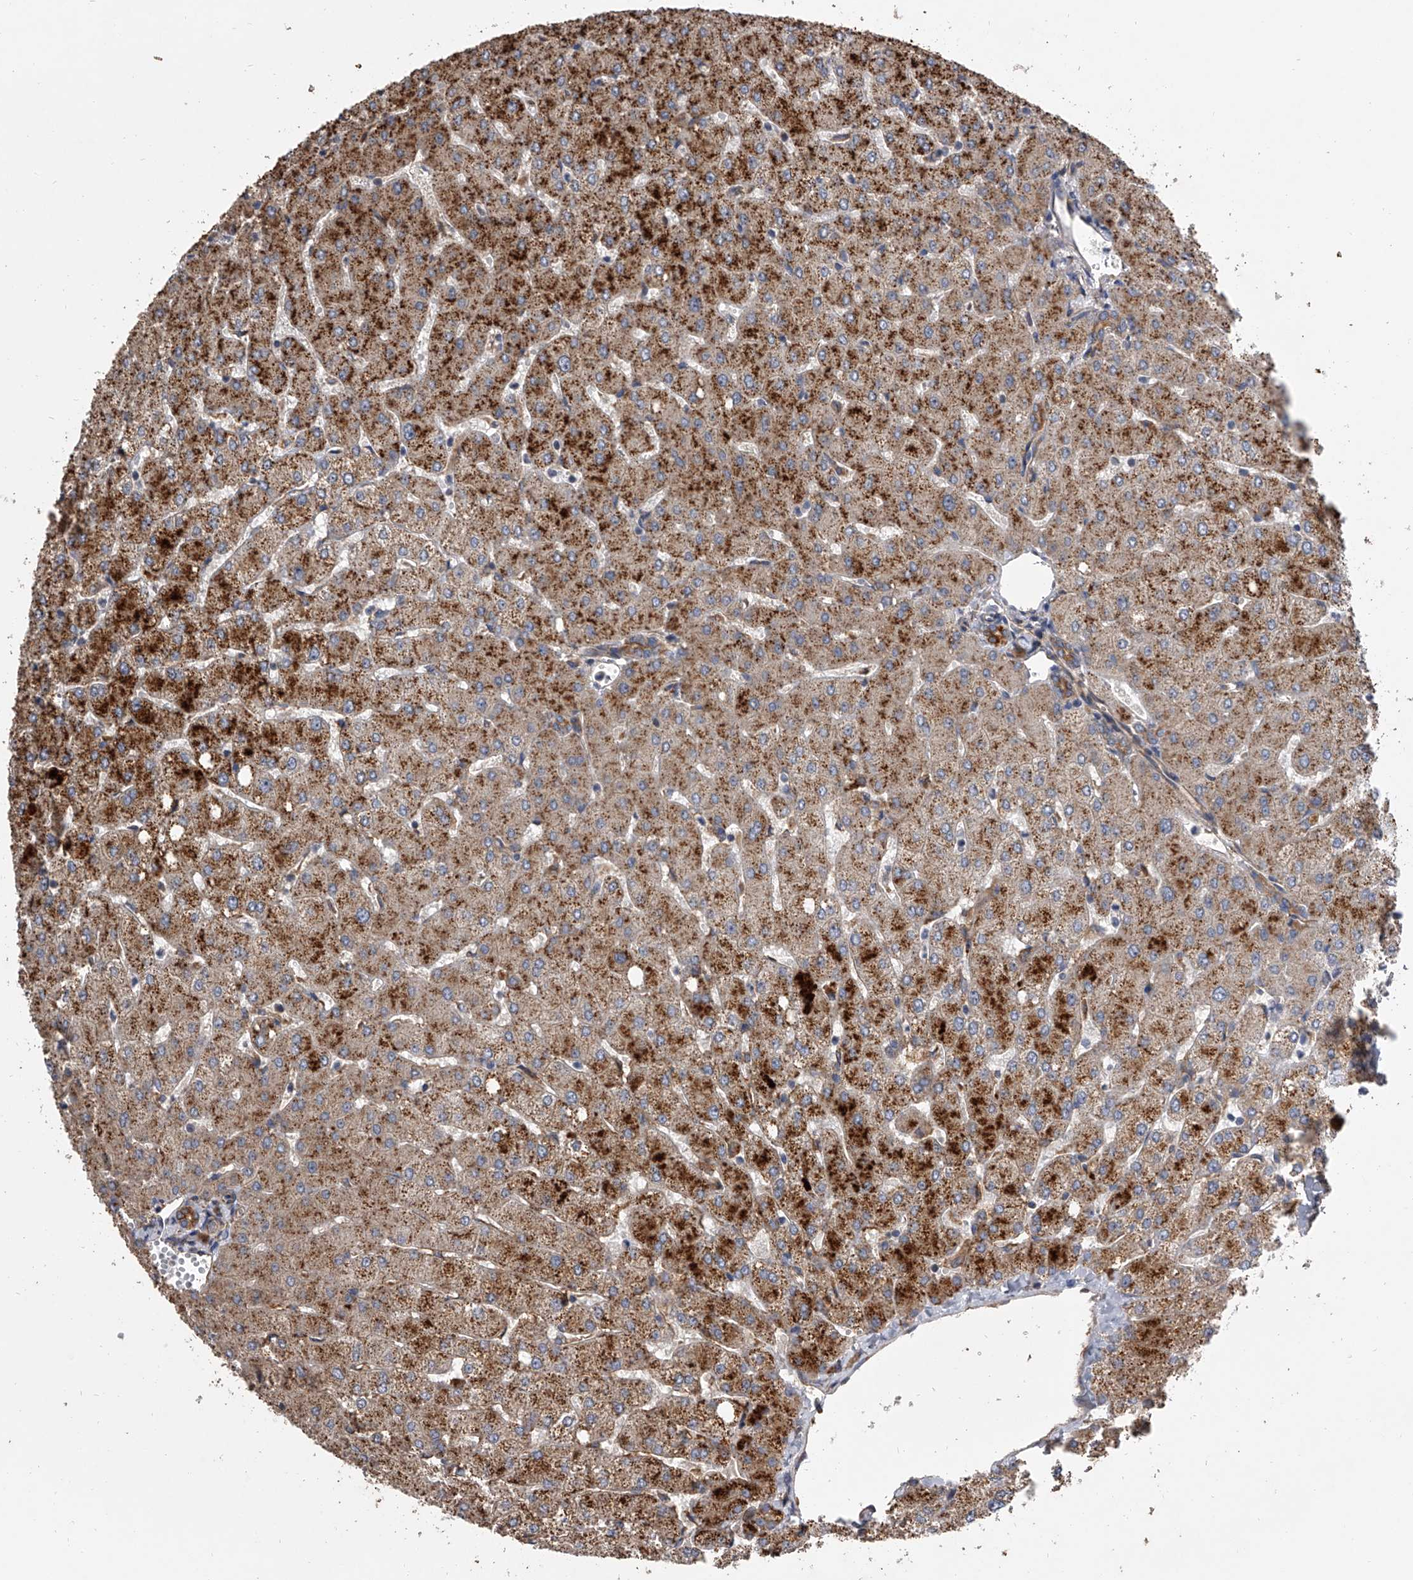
{"staining": {"intensity": "moderate", "quantity": ">75%", "location": "cytoplasmic/membranous"}, "tissue": "liver", "cell_type": "Cholangiocytes", "image_type": "normal", "snomed": [{"axis": "morphology", "description": "Normal tissue, NOS"}, {"axis": "topography", "description": "Liver"}], "caption": "Immunohistochemical staining of normal liver exhibits >75% levels of moderate cytoplasmic/membranous protein expression in approximately >75% of cholangiocytes. The staining was performed using DAB, with brown indicating positive protein expression. Nuclei are stained blue with hematoxylin.", "gene": "EXOC4", "patient": {"sex": "female", "age": 54}}